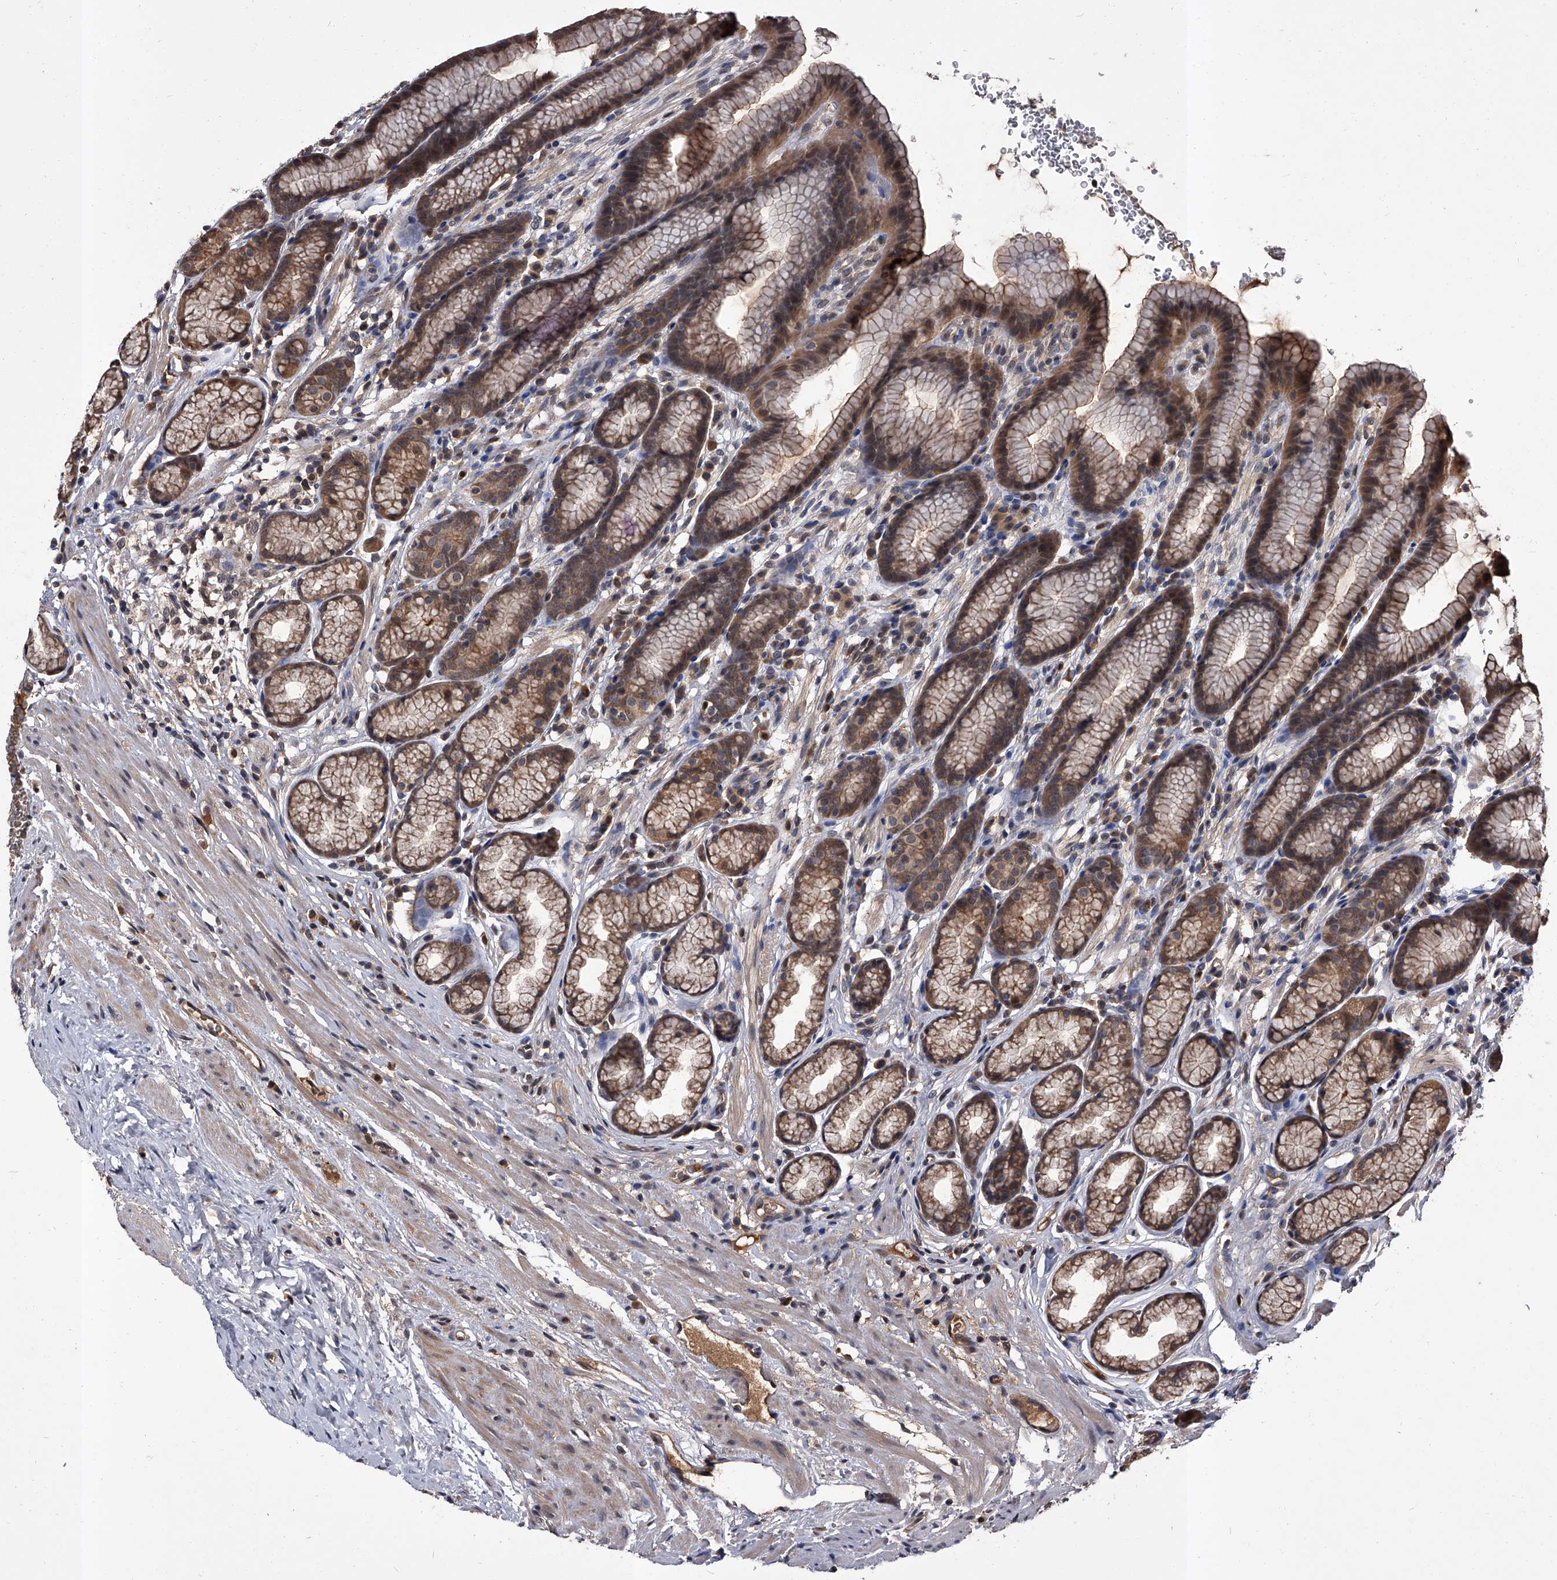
{"staining": {"intensity": "moderate", "quantity": ">75%", "location": "cytoplasmic/membranous,nuclear"}, "tissue": "stomach", "cell_type": "Glandular cells", "image_type": "normal", "snomed": [{"axis": "morphology", "description": "Normal tissue, NOS"}, {"axis": "topography", "description": "Stomach"}], "caption": "The photomicrograph reveals staining of unremarkable stomach, revealing moderate cytoplasmic/membranous,nuclear protein staining (brown color) within glandular cells.", "gene": "SLC18B1", "patient": {"sex": "male", "age": 42}}